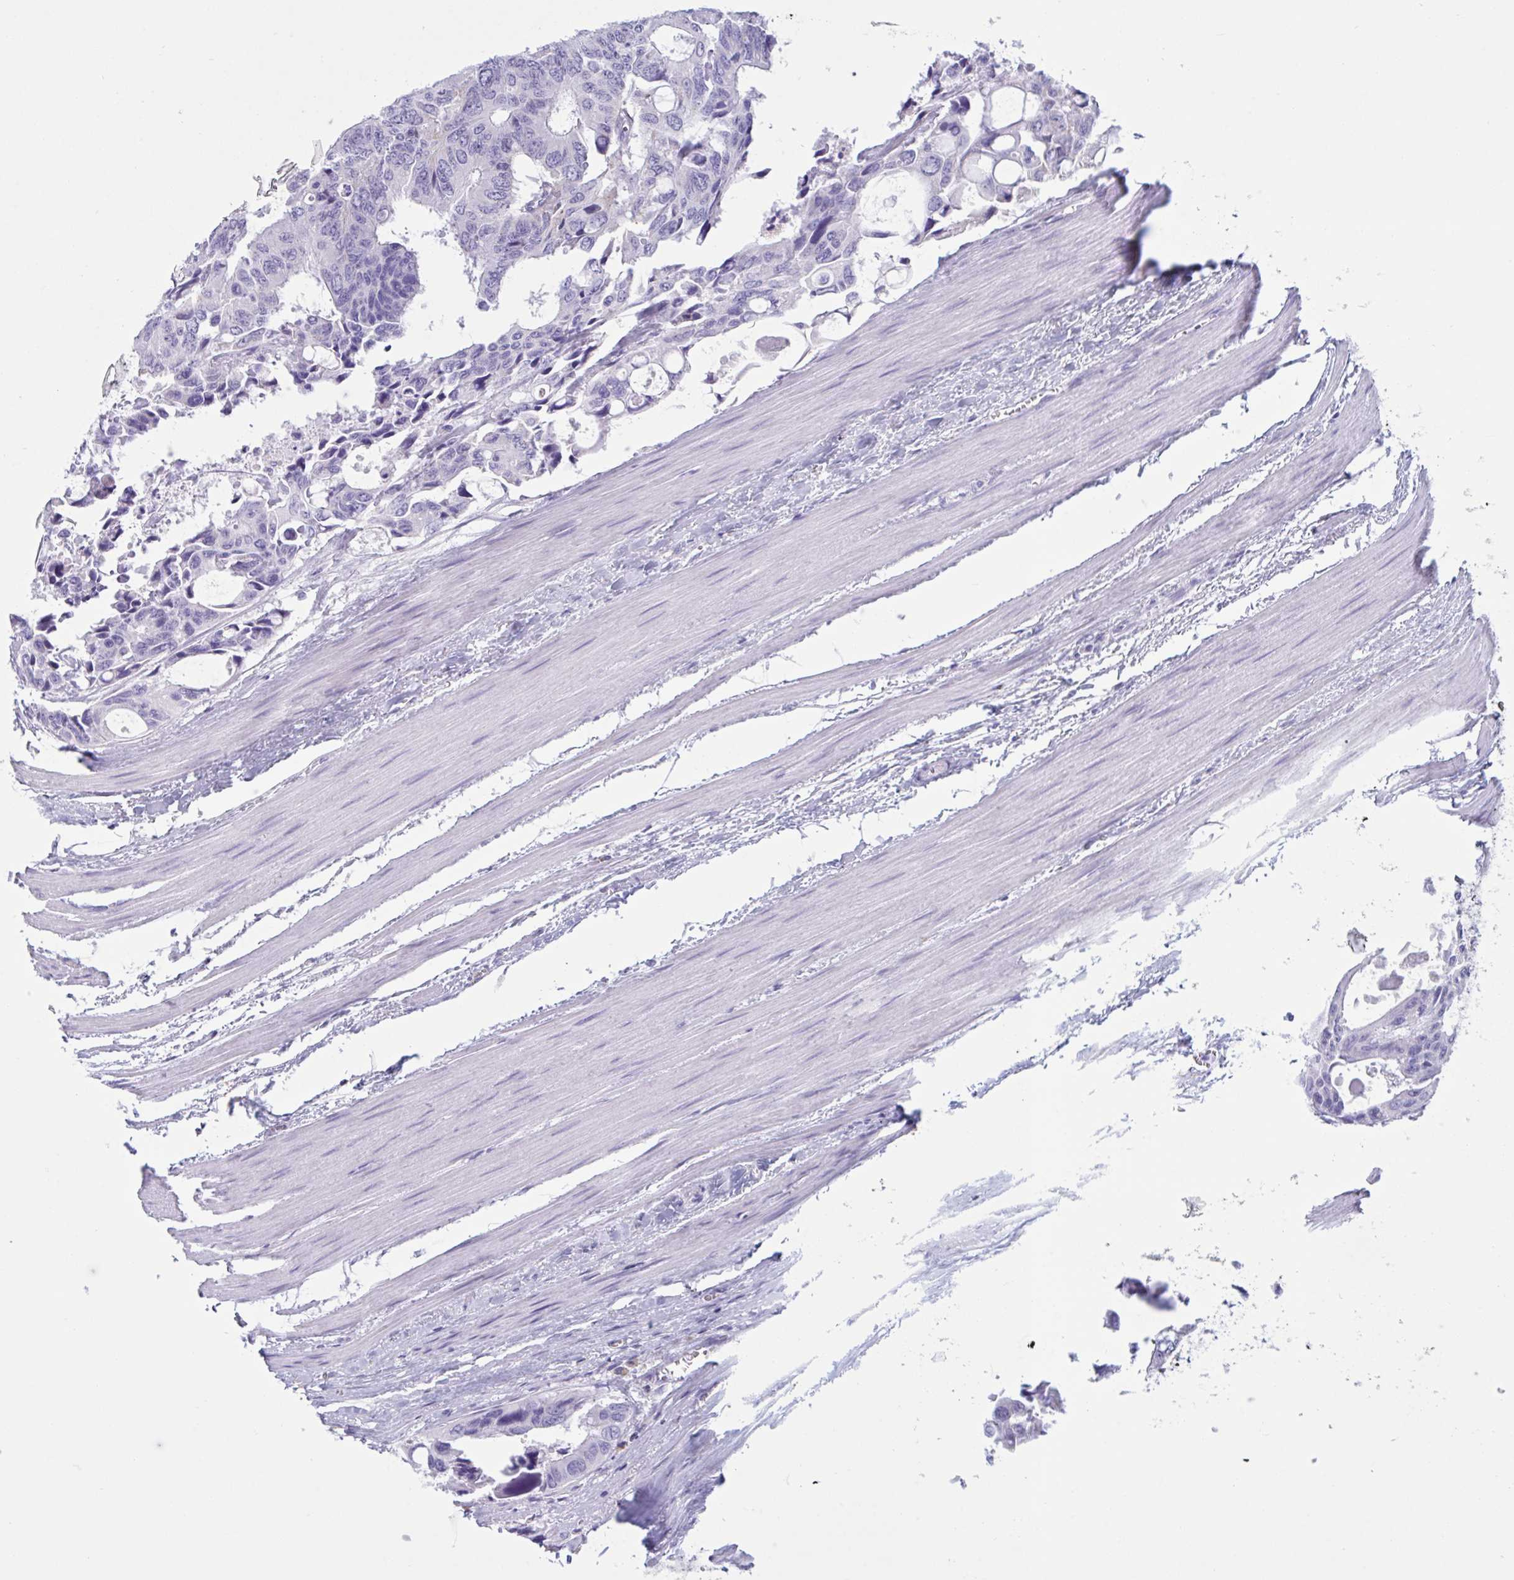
{"staining": {"intensity": "negative", "quantity": "none", "location": "none"}, "tissue": "colorectal cancer", "cell_type": "Tumor cells", "image_type": "cancer", "snomed": [{"axis": "morphology", "description": "Adenocarcinoma, NOS"}, {"axis": "topography", "description": "Rectum"}], "caption": "Immunohistochemistry of human adenocarcinoma (colorectal) exhibits no positivity in tumor cells.", "gene": "XCL1", "patient": {"sex": "male", "age": 76}}